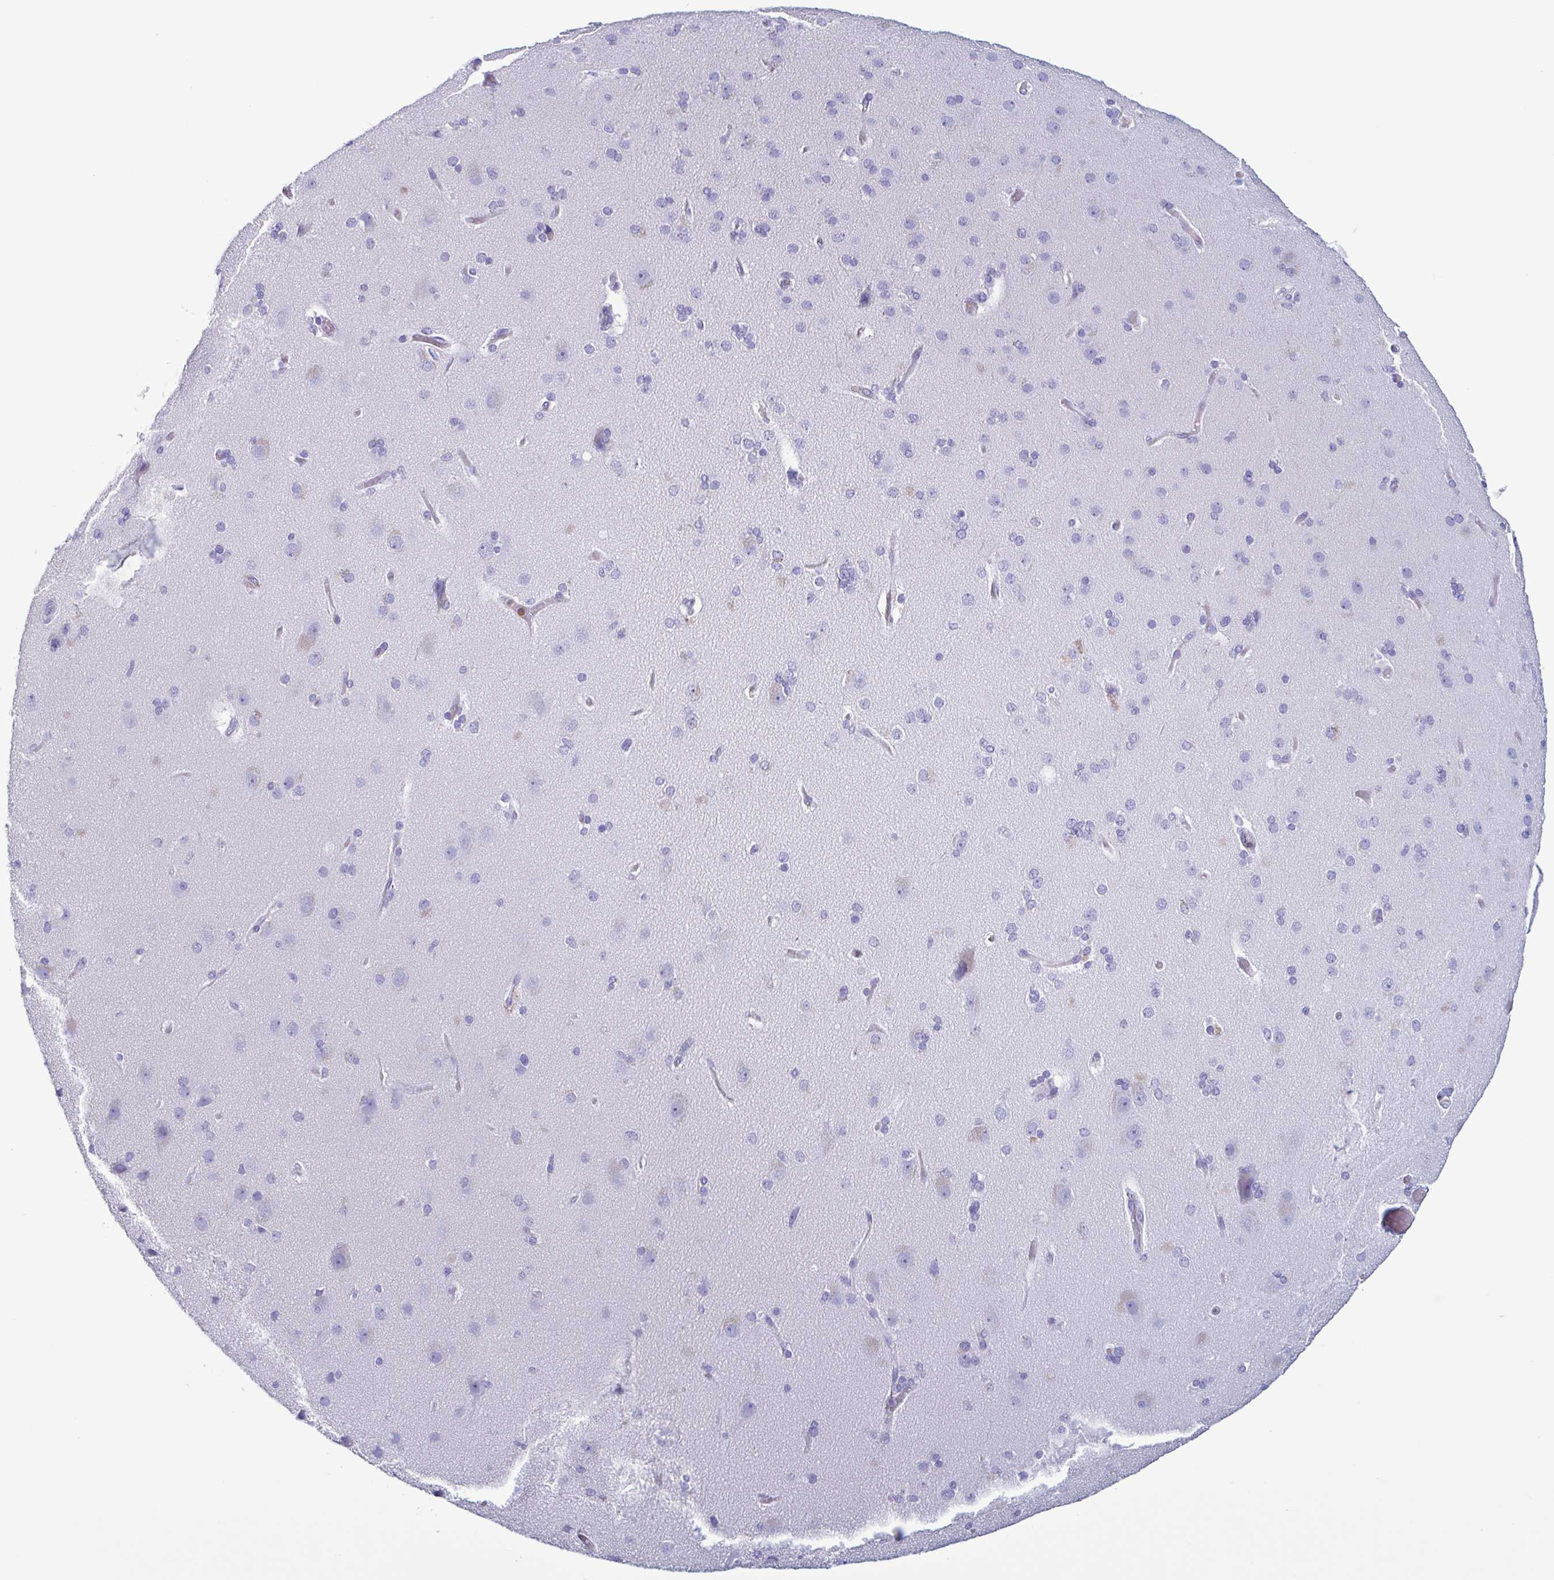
{"staining": {"intensity": "negative", "quantity": "none", "location": "none"}, "tissue": "cerebral cortex", "cell_type": "Endothelial cells", "image_type": "normal", "snomed": [{"axis": "morphology", "description": "Normal tissue, NOS"}, {"axis": "morphology", "description": "Glioma, malignant, High grade"}, {"axis": "topography", "description": "Cerebral cortex"}], "caption": "Immunohistochemistry of unremarkable human cerebral cortex shows no positivity in endothelial cells.", "gene": "LTF", "patient": {"sex": "male", "age": 71}}